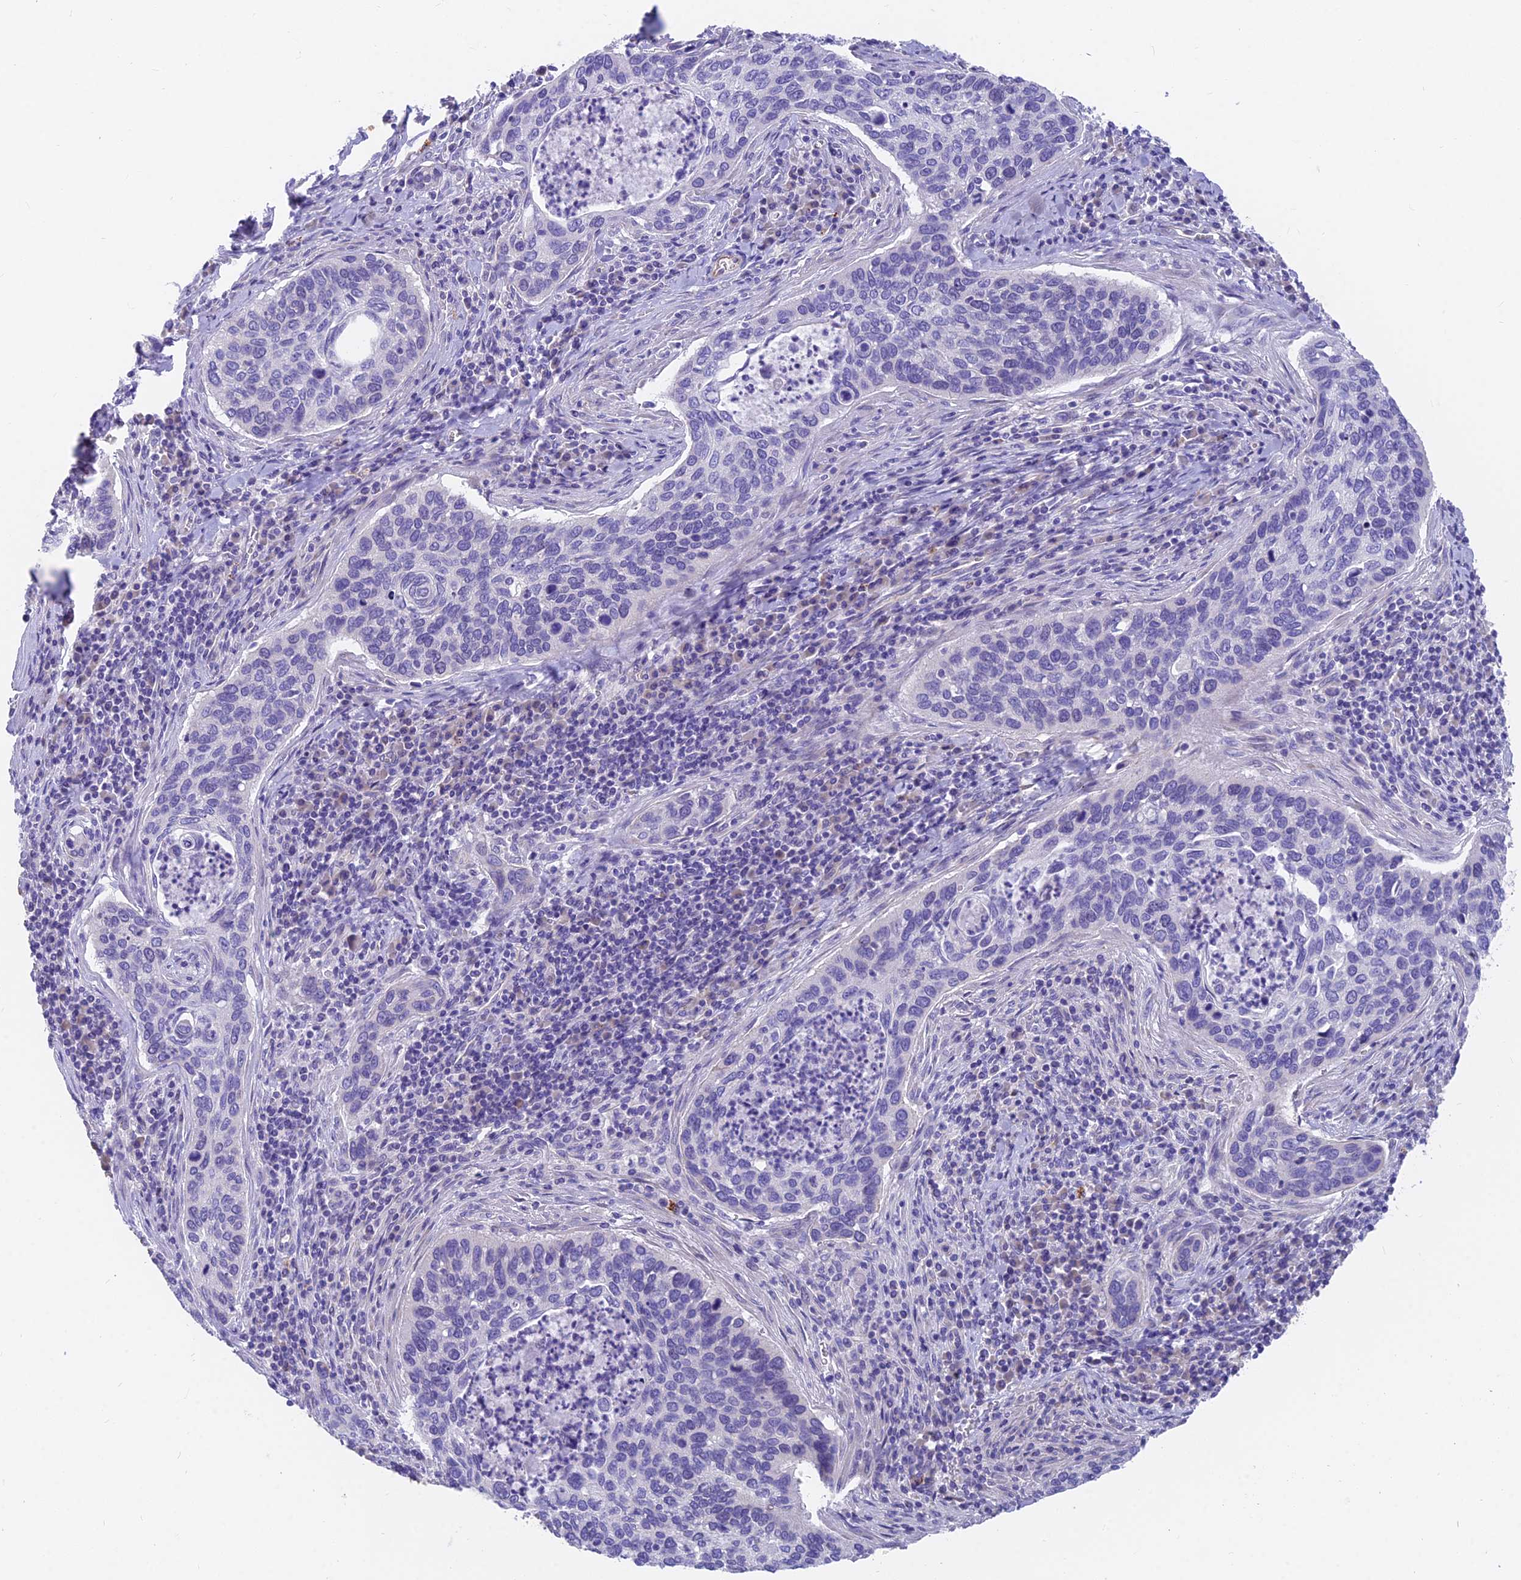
{"staining": {"intensity": "negative", "quantity": "none", "location": "none"}, "tissue": "cervical cancer", "cell_type": "Tumor cells", "image_type": "cancer", "snomed": [{"axis": "morphology", "description": "Squamous cell carcinoma, NOS"}, {"axis": "topography", "description": "Cervix"}], "caption": "Cervical cancer was stained to show a protein in brown. There is no significant expression in tumor cells.", "gene": "FAM168B", "patient": {"sex": "female", "age": 53}}